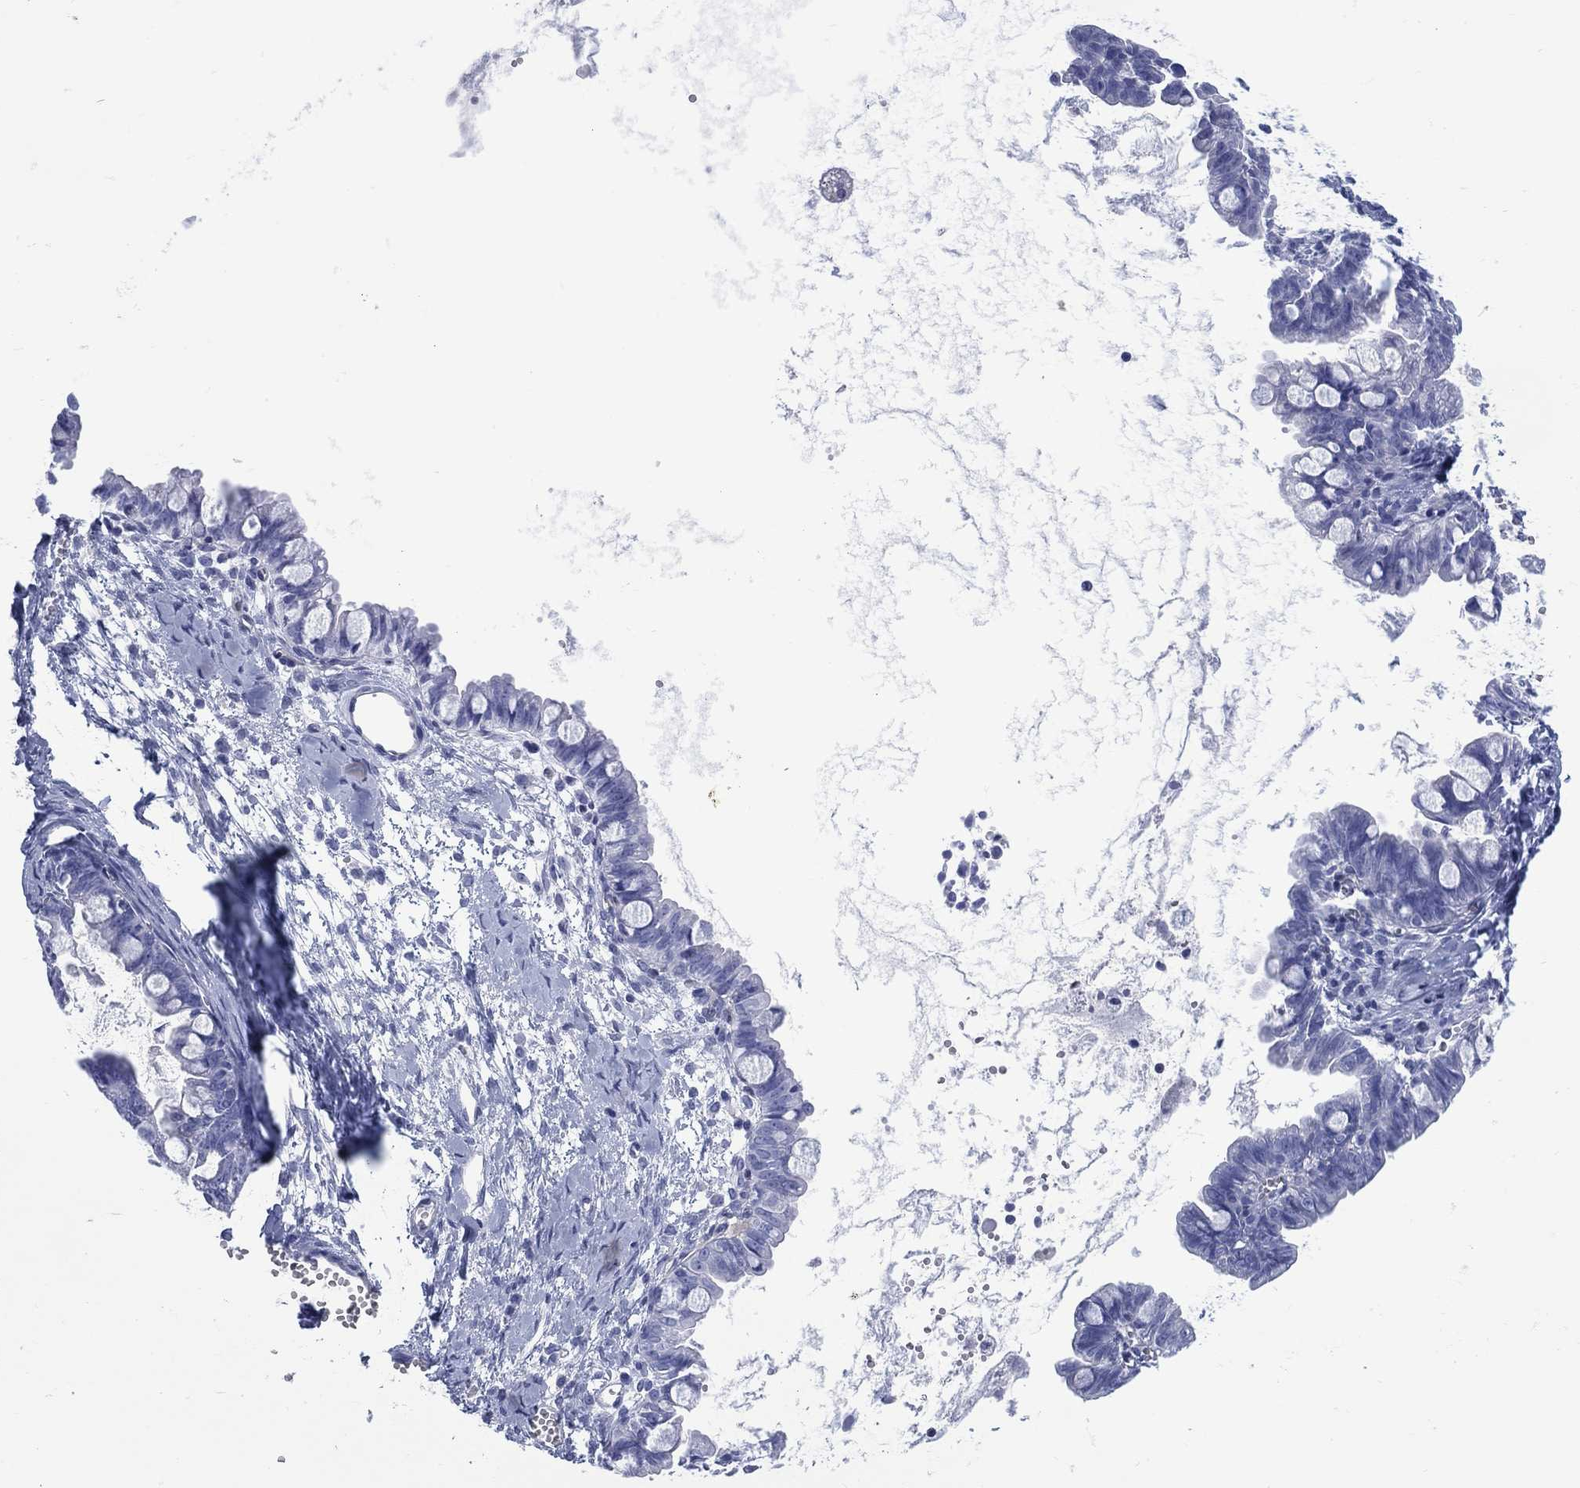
{"staining": {"intensity": "negative", "quantity": "none", "location": "none"}, "tissue": "ovarian cancer", "cell_type": "Tumor cells", "image_type": "cancer", "snomed": [{"axis": "morphology", "description": "Cystadenocarcinoma, mucinous, NOS"}, {"axis": "topography", "description": "Ovary"}], "caption": "Immunohistochemistry (IHC) of ovarian cancer (mucinous cystadenocarcinoma) shows no staining in tumor cells.", "gene": "DDI1", "patient": {"sex": "female", "age": 63}}